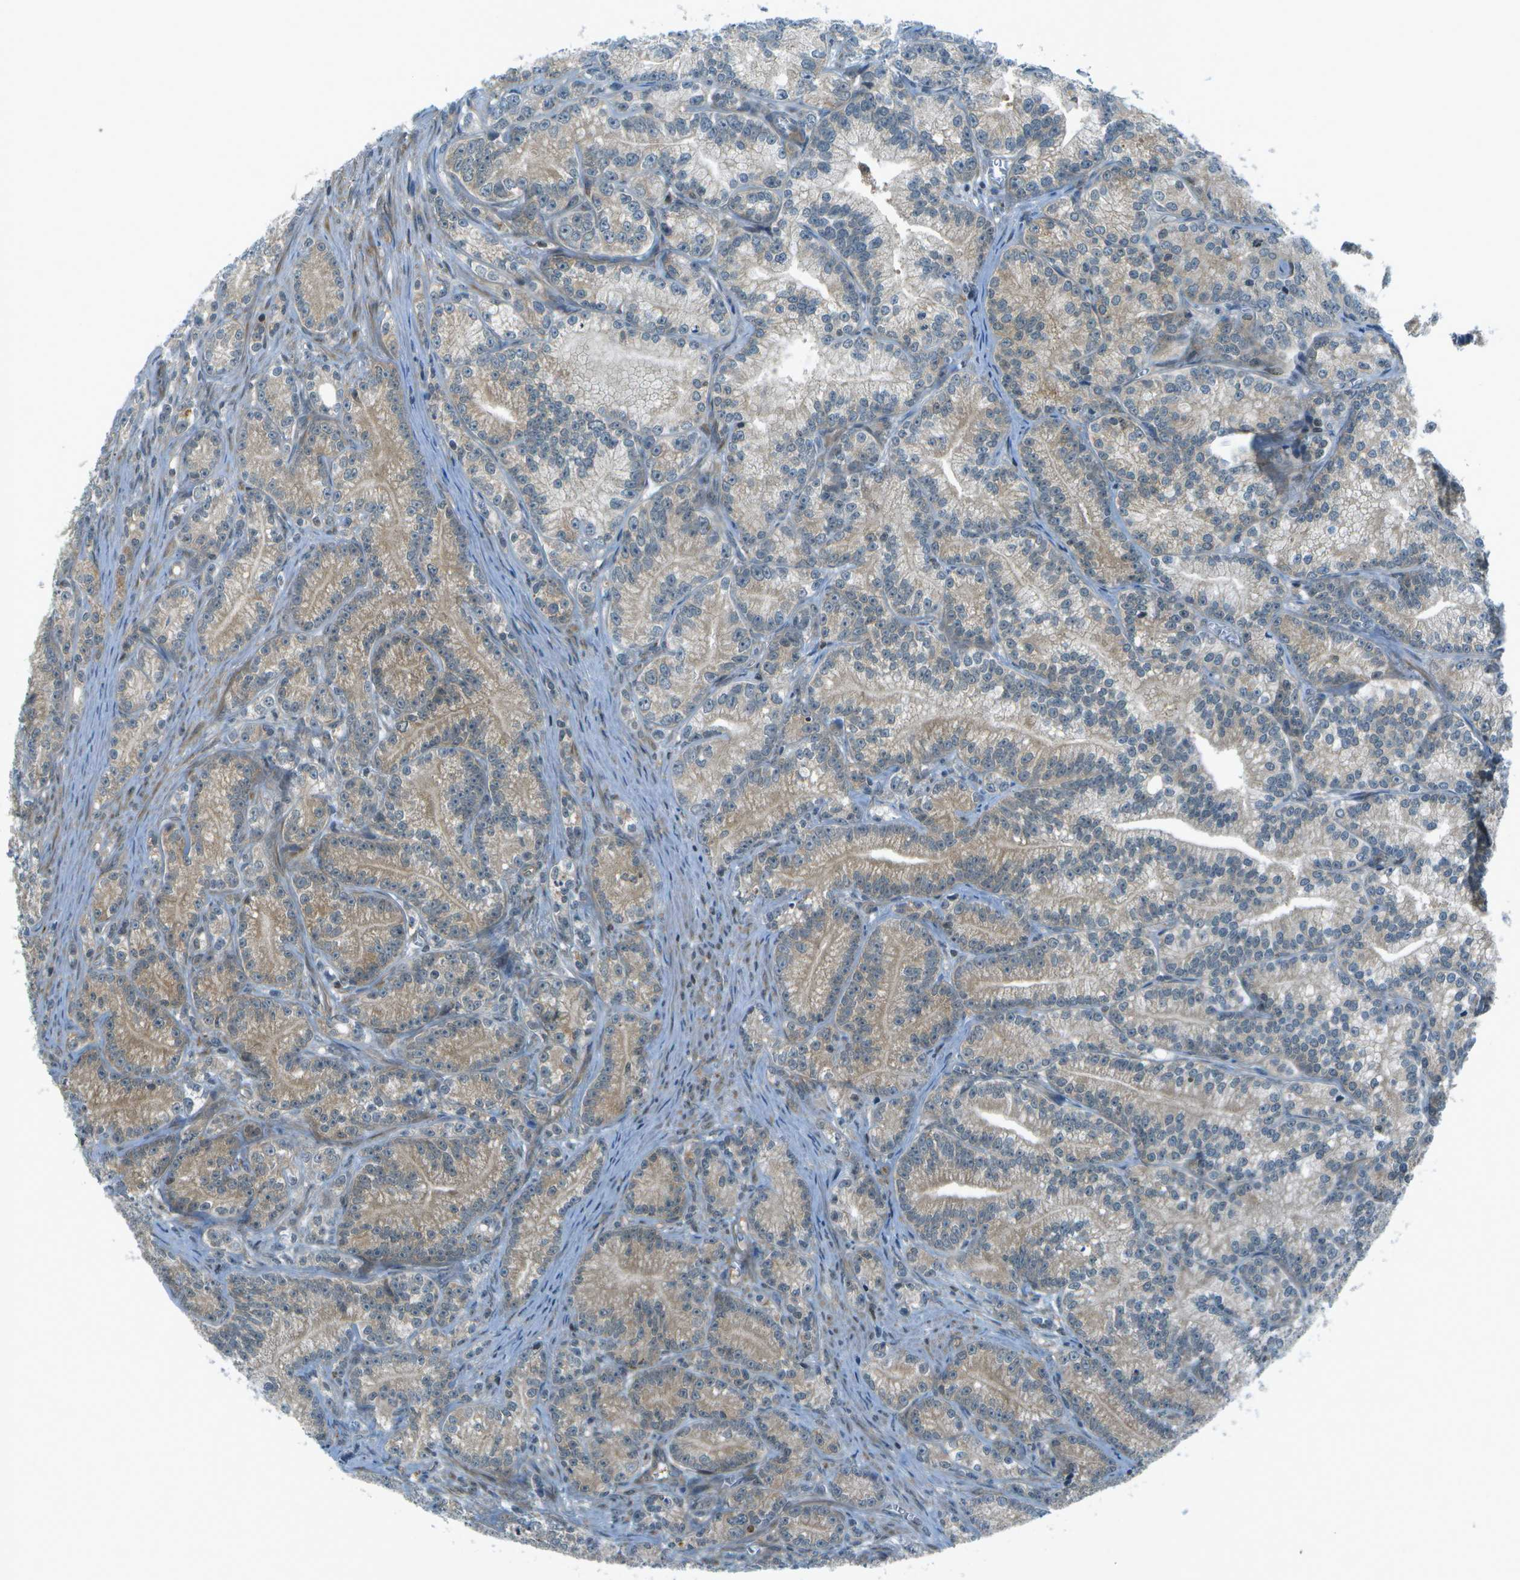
{"staining": {"intensity": "weak", "quantity": "25%-75%", "location": "cytoplasmic/membranous"}, "tissue": "prostate cancer", "cell_type": "Tumor cells", "image_type": "cancer", "snomed": [{"axis": "morphology", "description": "Adenocarcinoma, Low grade"}, {"axis": "topography", "description": "Prostate"}], "caption": "Prostate cancer (low-grade adenocarcinoma) stained with a protein marker displays weak staining in tumor cells.", "gene": "TMEM19", "patient": {"sex": "male", "age": 89}}